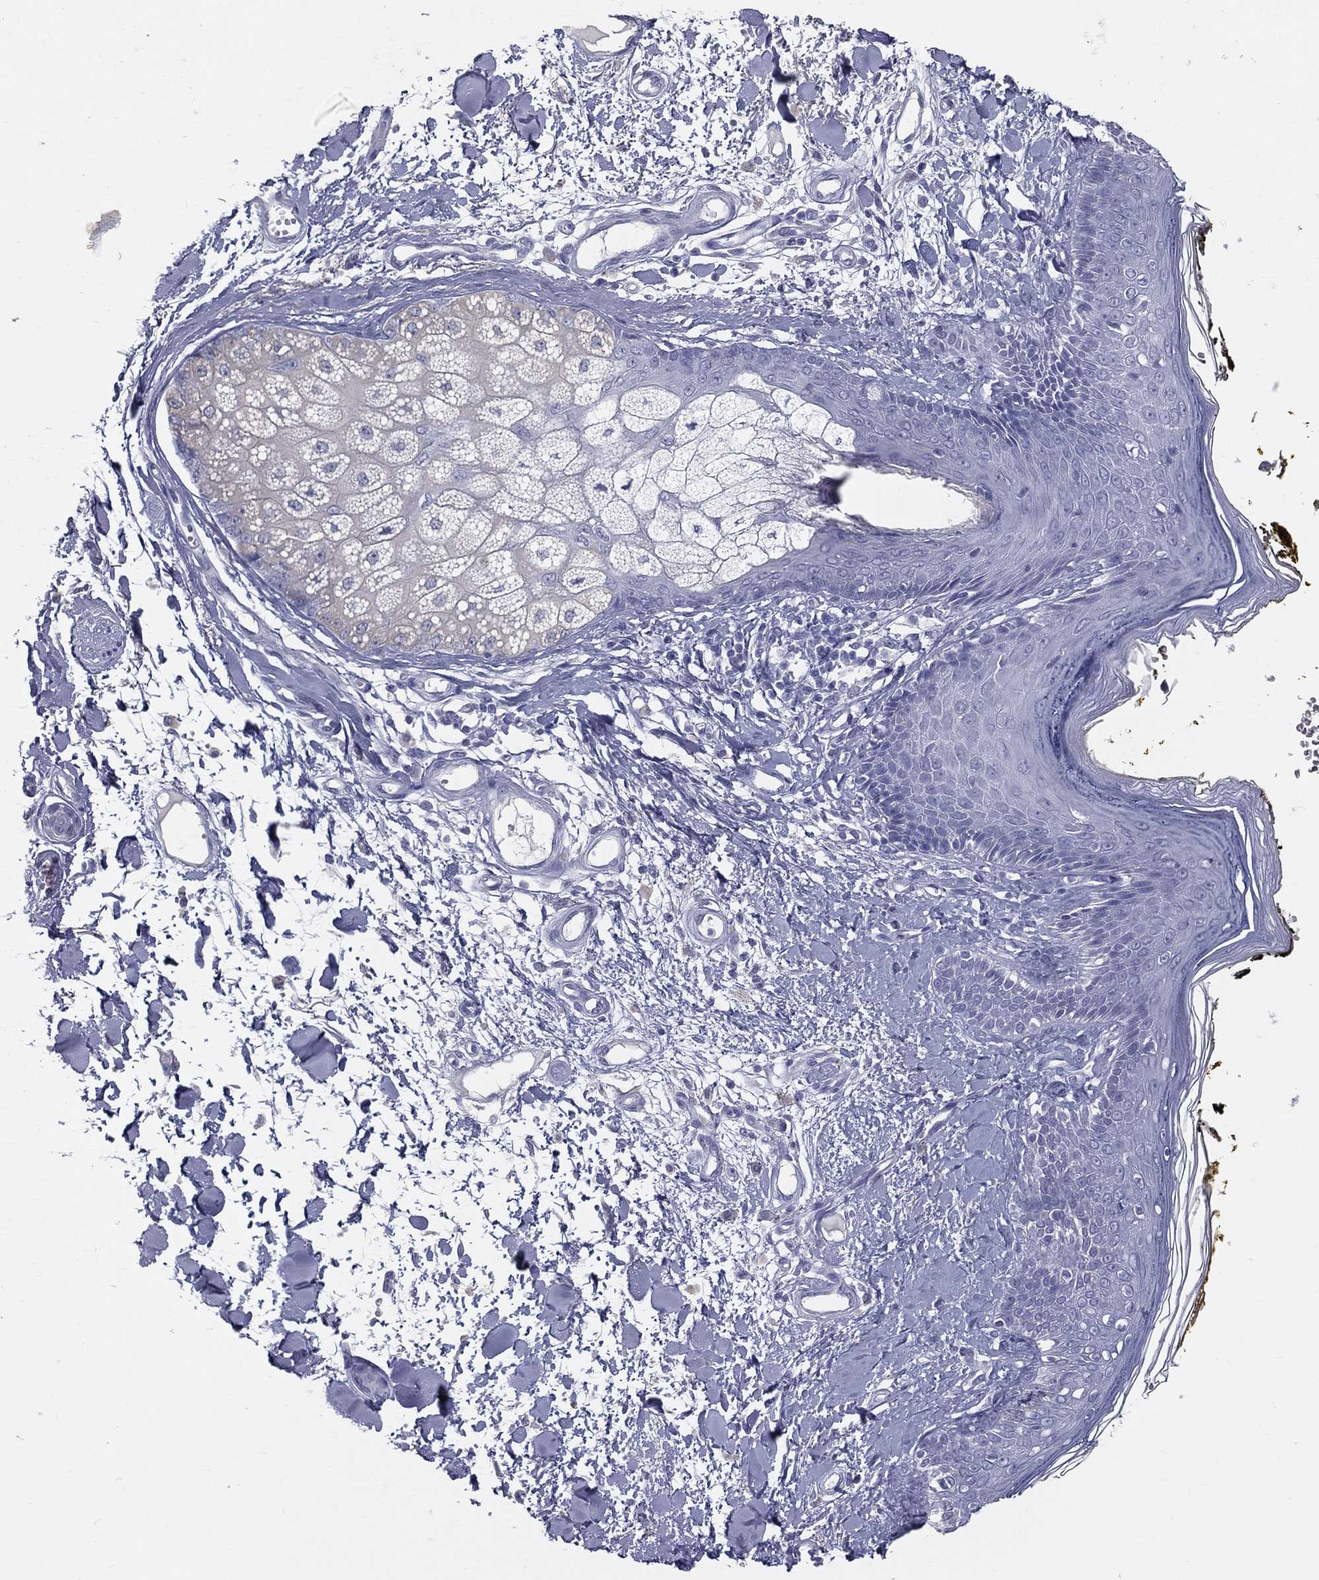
{"staining": {"intensity": "negative", "quantity": "none", "location": "none"}, "tissue": "skin", "cell_type": "Fibroblasts", "image_type": "normal", "snomed": [{"axis": "morphology", "description": "Normal tissue, NOS"}, {"axis": "topography", "description": "Skin"}], "caption": "This is an IHC photomicrograph of unremarkable human skin. There is no expression in fibroblasts.", "gene": "TFPI2", "patient": {"sex": "male", "age": 76}}